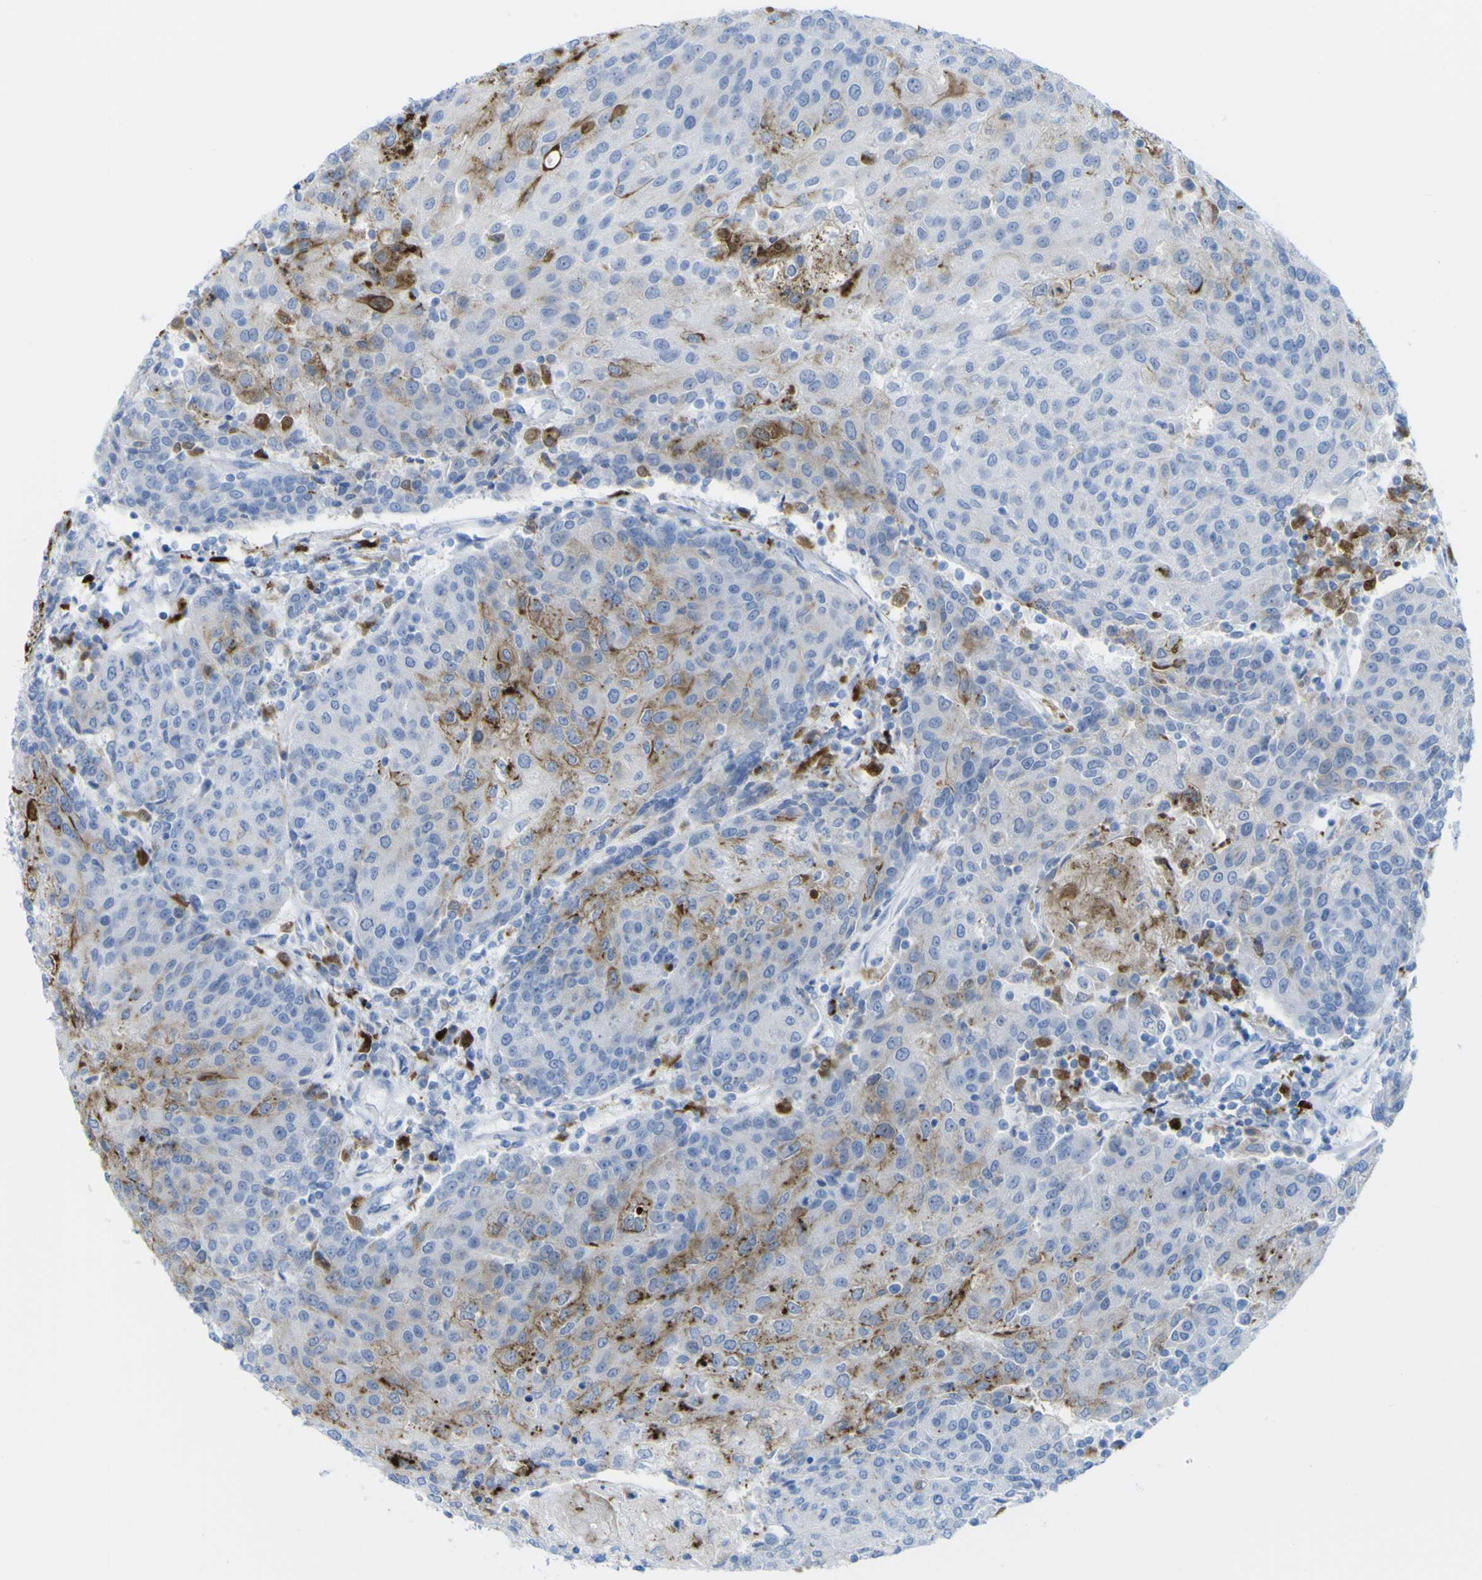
{"staining": {"intensity": "moderate", "quantity": "<25%", "location": "cytoplasmic/membranous"}, "tissue": "urothelial cancer", "cell_type": "Tumor cells", "image_type": "cancer", "snomed": [{"axis": "morphology", "description": "Urothelial carcinoma, High grade"}, {"axis": "topography", "description": "Urinary bladder"}], "caption": "There is low levels of moderate cytoplasmic/membranous expression in tumor cells of urothelial carcinoma (high-grade), as demonstrated by immunohistochemical staining (brown color).", "gene": "PLD3", "patient": {"sex": "female", "age": 85}}